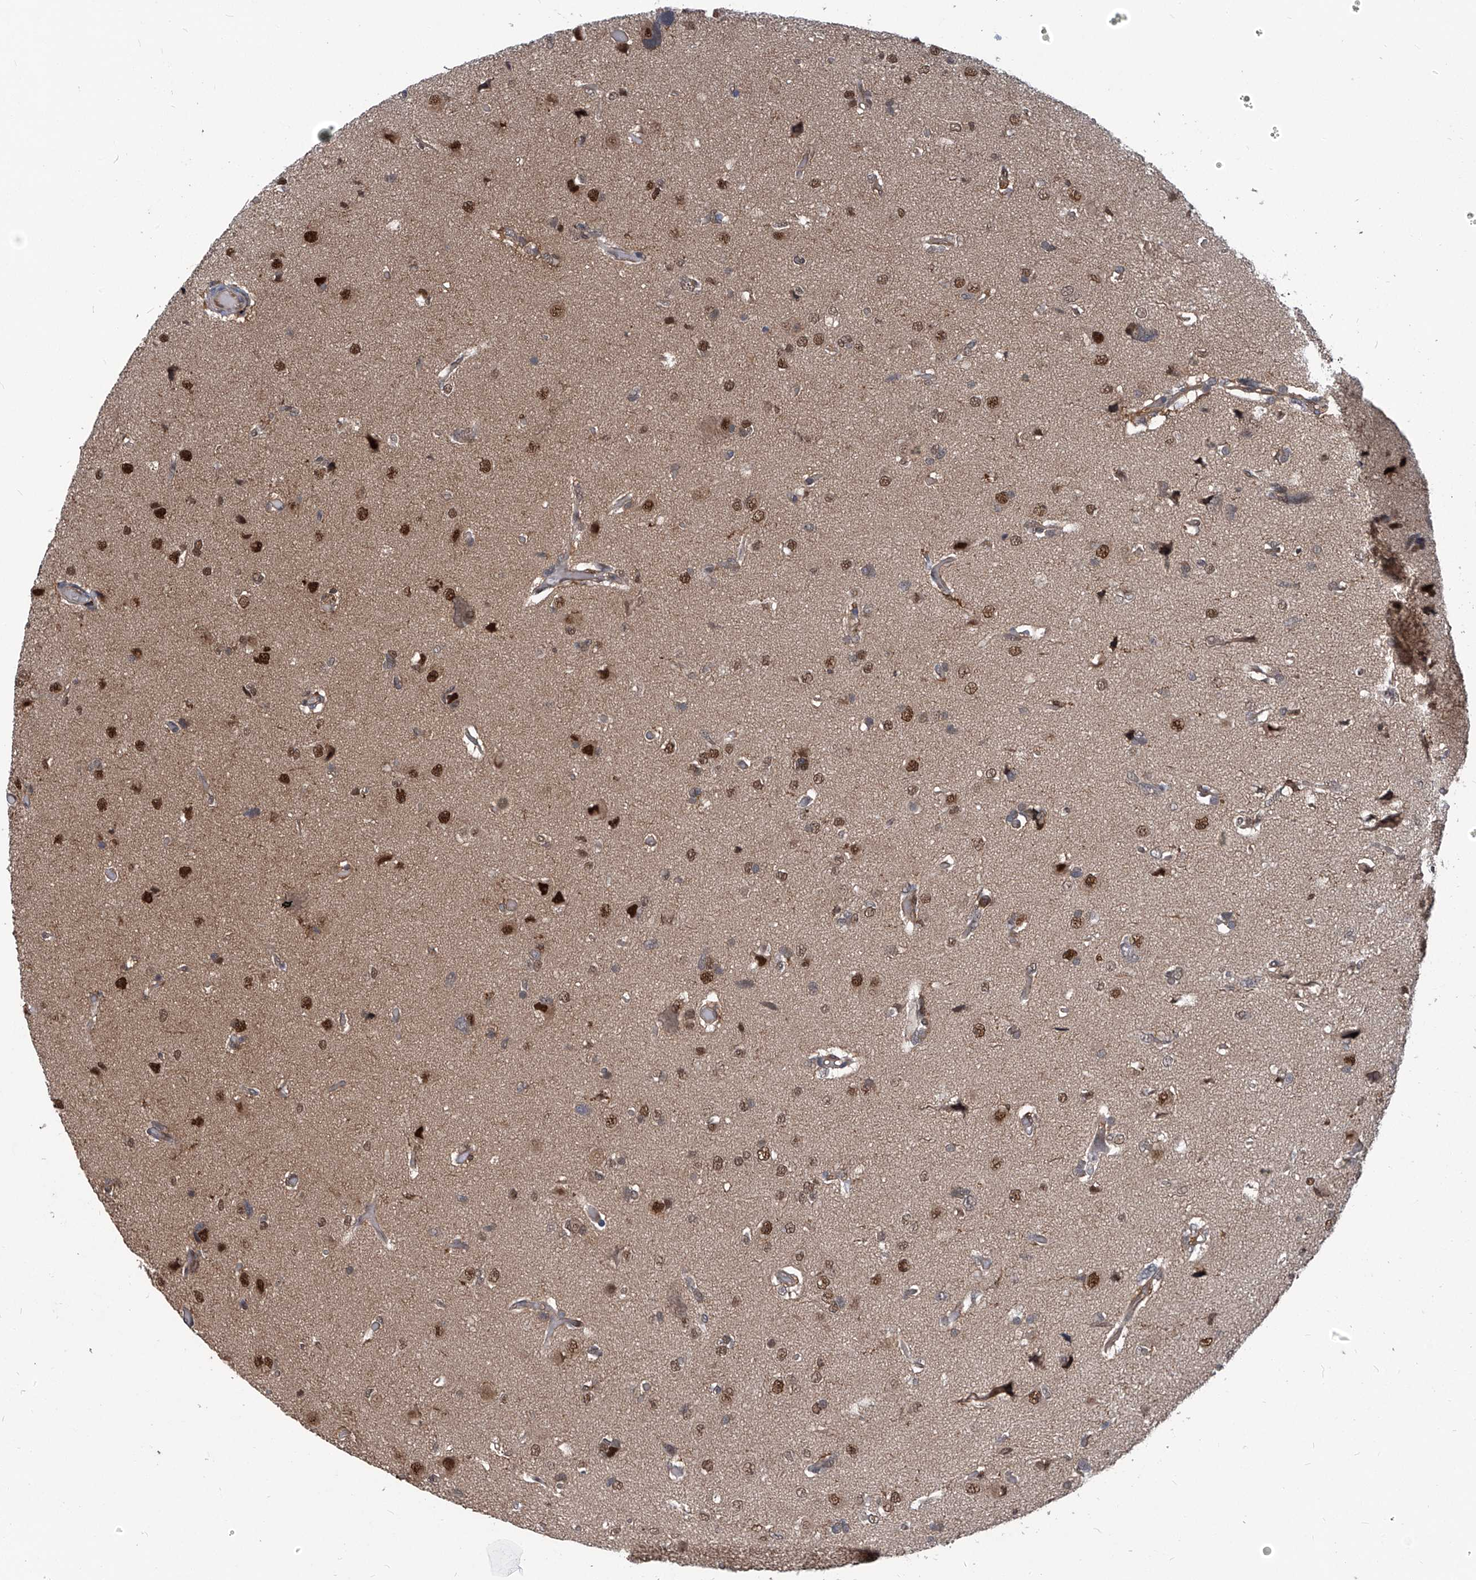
{"staining": {"intensity": "strong", "quantity": "25%-75%", "location": "nuclear"}, "tissue": "glioma", "cell_type": "Tumor cells", "image_type": "cancer", "snomed": [{"axis": "morphology", "description": "Glioma, malignant, High grade"}, {"axis": "topography", "description": "Brain"}], "caption": "This is a micrograph of immunohistochemistry (IHC) staining of glioma, which shows strong staining in the nuclear of tumor cells.", "gene": "PSMB1", "patient": {"sex": "female", "age": 59}}